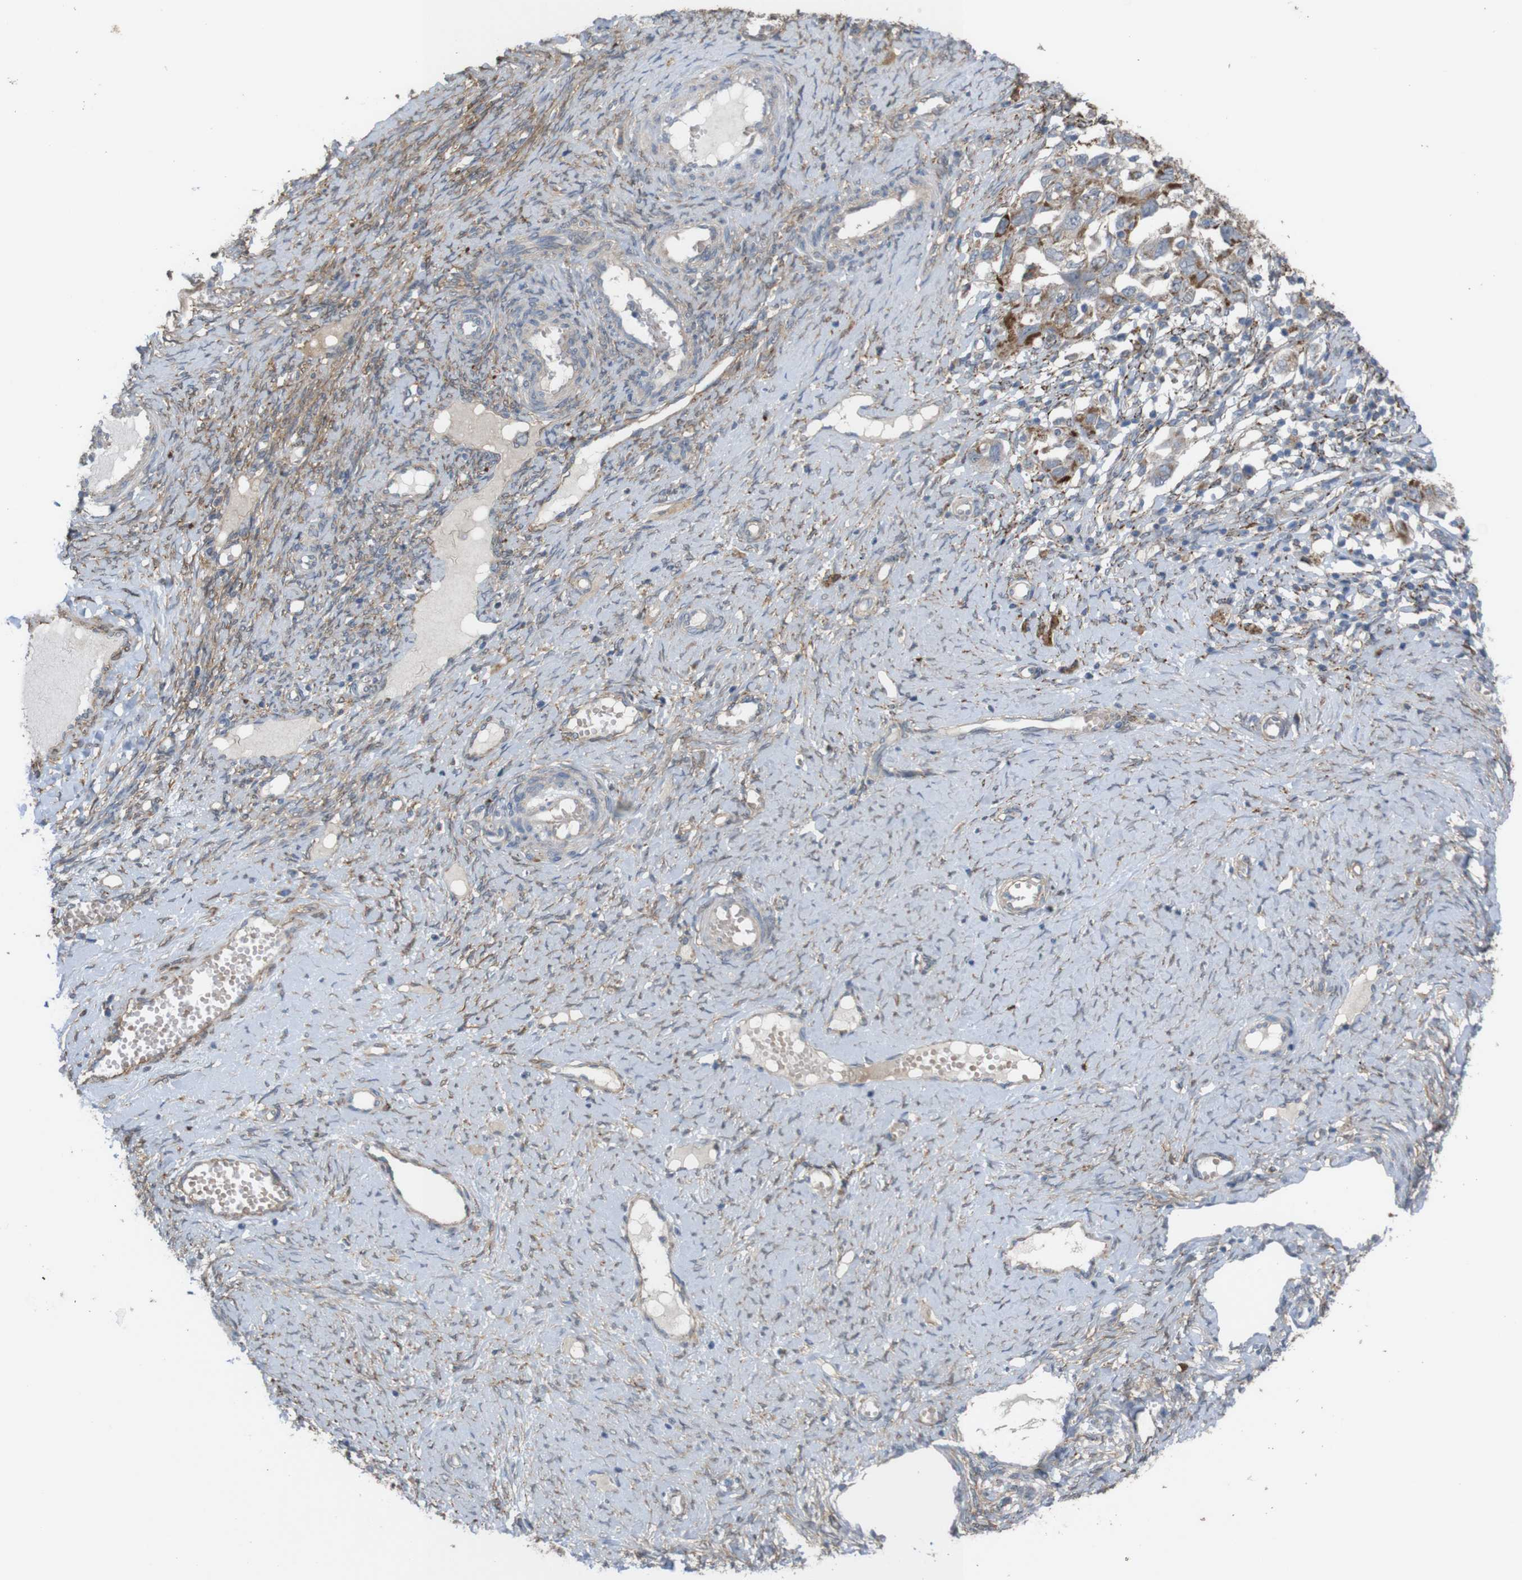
{"staining": {"intensity": "strong", "quantity": "<25%", "location": "cytoplasmic/membranous"}, "tissue": "ovarian cancer", "cell_type": "Tumor cells", "image_type": "cancer", "snomed": [{"axis": "morphology", "description": "Carcinoma, NOS"}, {"axis": "morphology", "description": "Cystadenocarcinoma, serous, NOS"}, {"axis": "topography", "description": "Ovary"}], "caption": "Immunohistochemistry of ovarian cancer demonstrates medium levels of strong cytoplasmic/membranous expression in about <25% of tumor cells.", "gene": "PTPRR", "patient": {"sex": "female", "age": 69}}